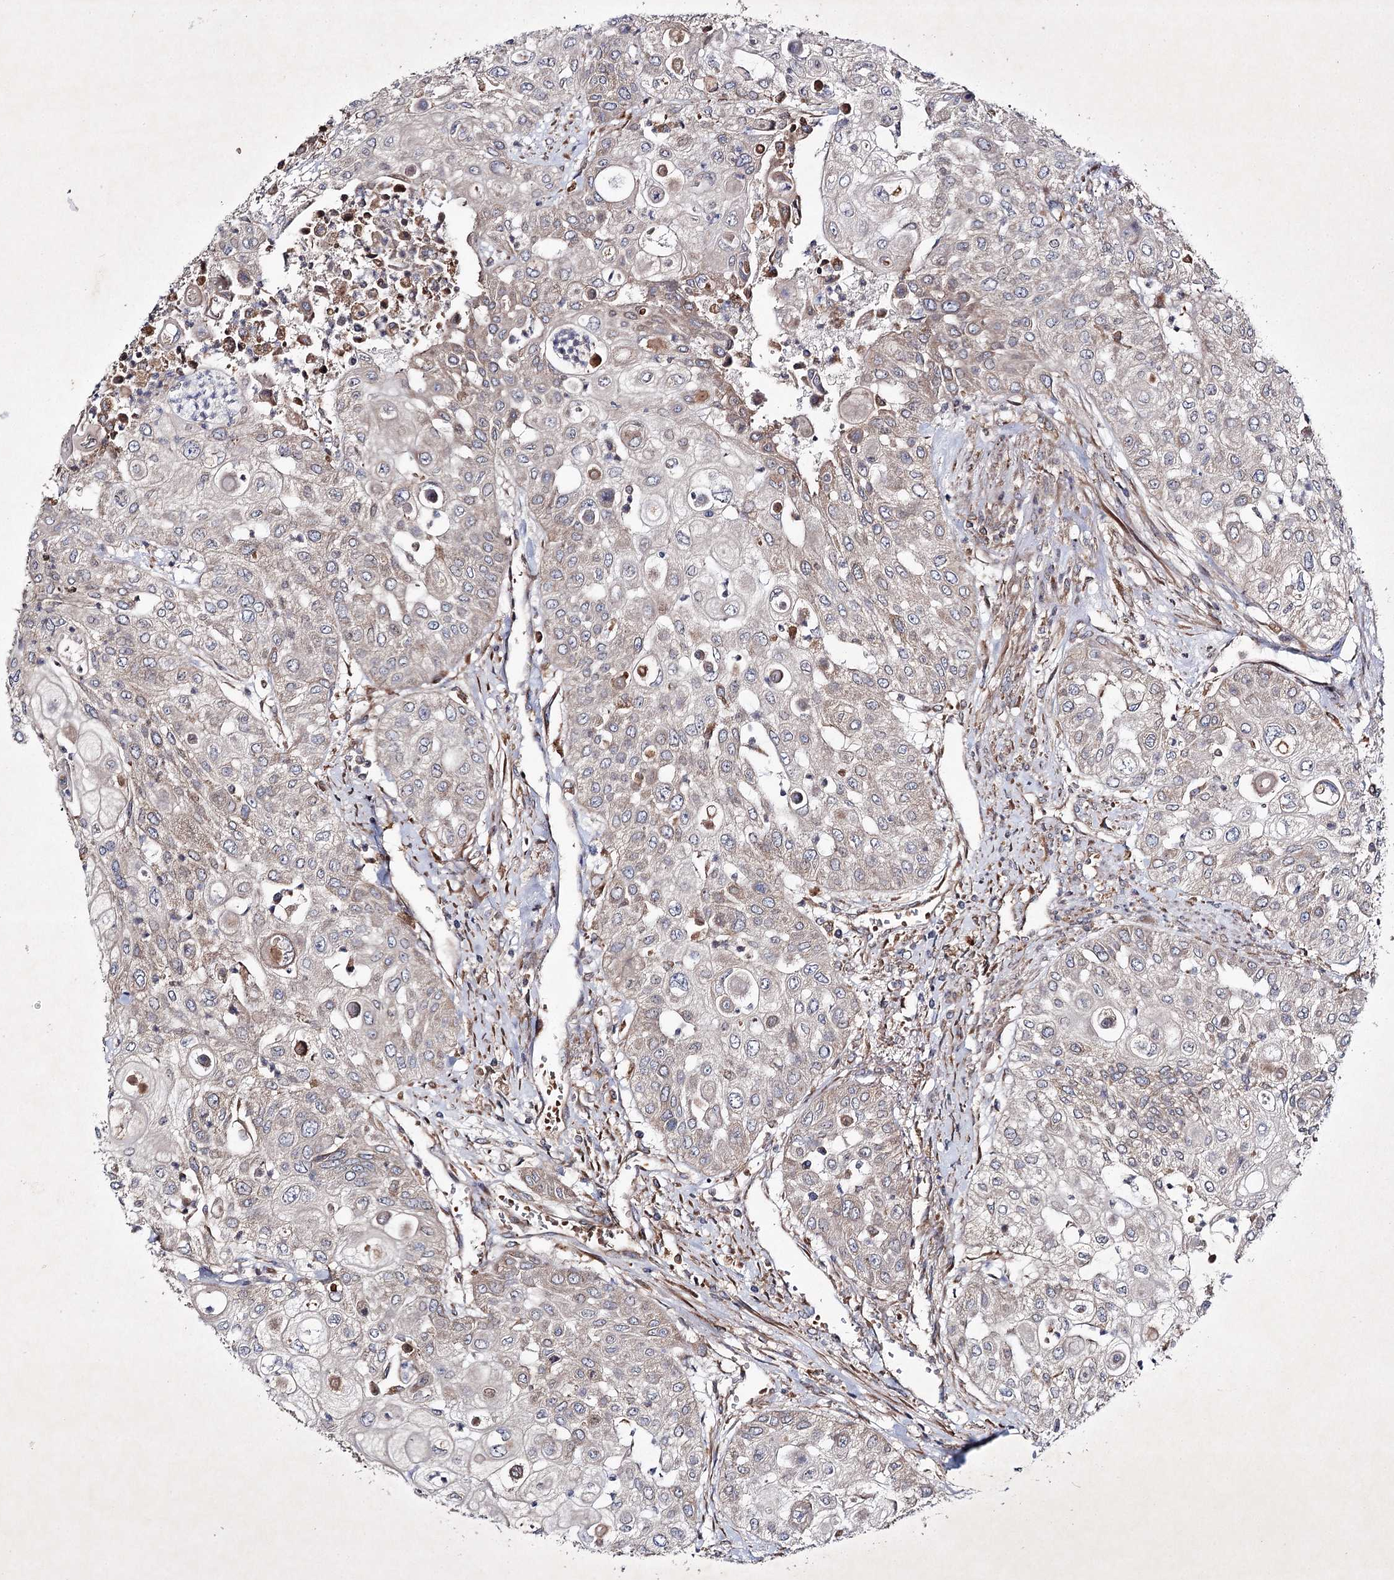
{"staining": {"intensity": "weak", "quantity": "25%-75%", "location": "cytoplasmic/membranous"}, "tissue": "urothelial cancer", "cell_type": "Tumor cells", "image_type": "cancer", "snomed": [{"axis": "morphology", "description": "Urothelial carcinoma, High grade"}, {"axis": "topography", "description": "Urinary bladder"}], "caption": "Approximately 25%-75% of tumor cells in urothelial cancer exhibit weak cytoplasmic/membranous protein expression as visualized by brown immunohistochemical staining.", "gene": "ALG9", "patient": {"sex": "female", "age": 79}}